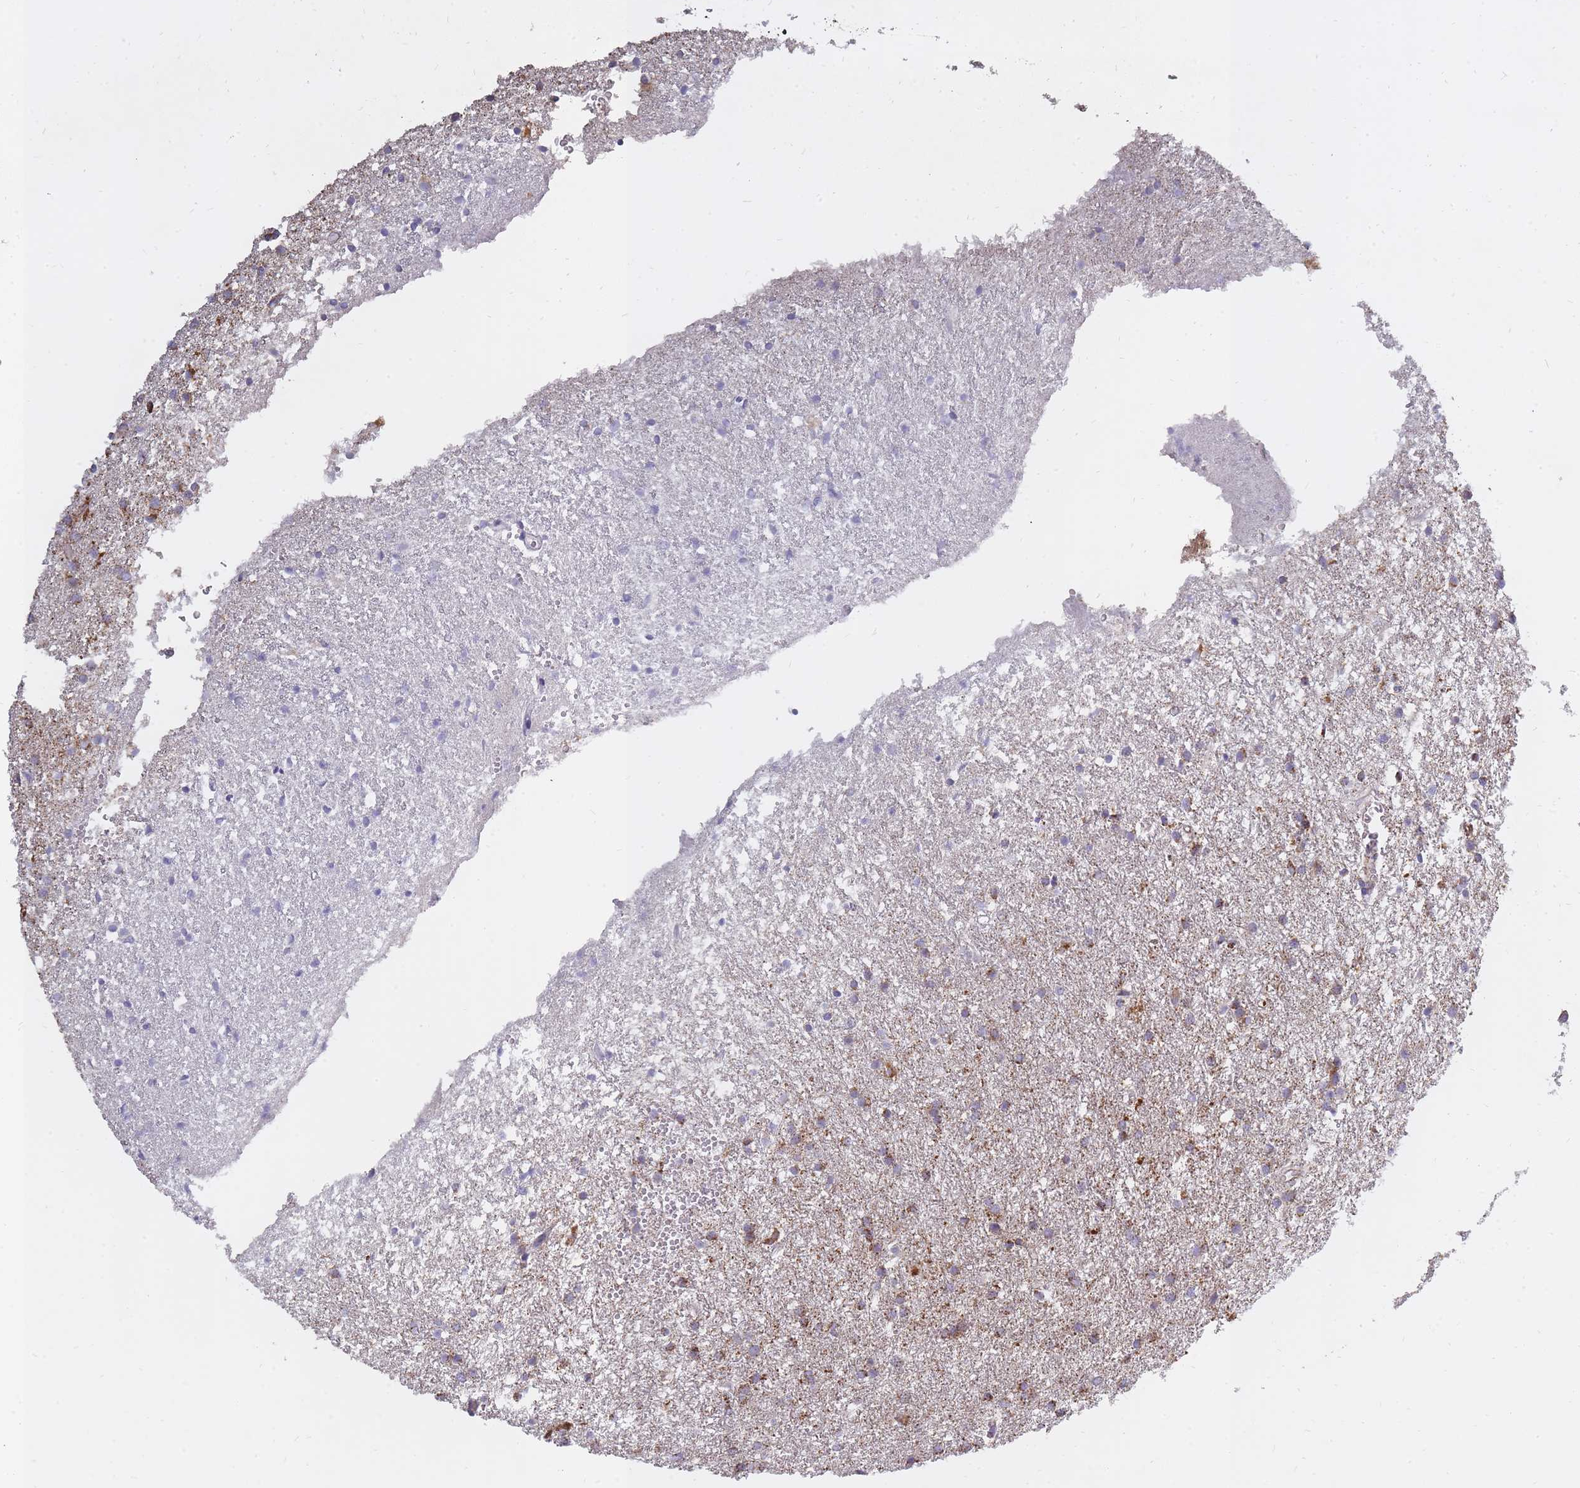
{"staining": {"intensity": "moderate", "quantity": "25%-75%", "location": "cytoplasmic/membranous"}, "tissue": "glioma", "cell_type": "Tumor cells", "image_type": "cancer", "snomed": [{"axis": "morphology", "description": "Glioma, malignant, High grade"}, {"axis": "topography", "description": "Brain"}], "caption": "Immunohistochemical staining of human malignant glioma (high-grade) reveals moderate cytoplasmic/membranous protein positivity in approximately 25%-75% of tumor cells.", "gene": "ALKBH4", "patient": {"sex": "female", "age": 50}}